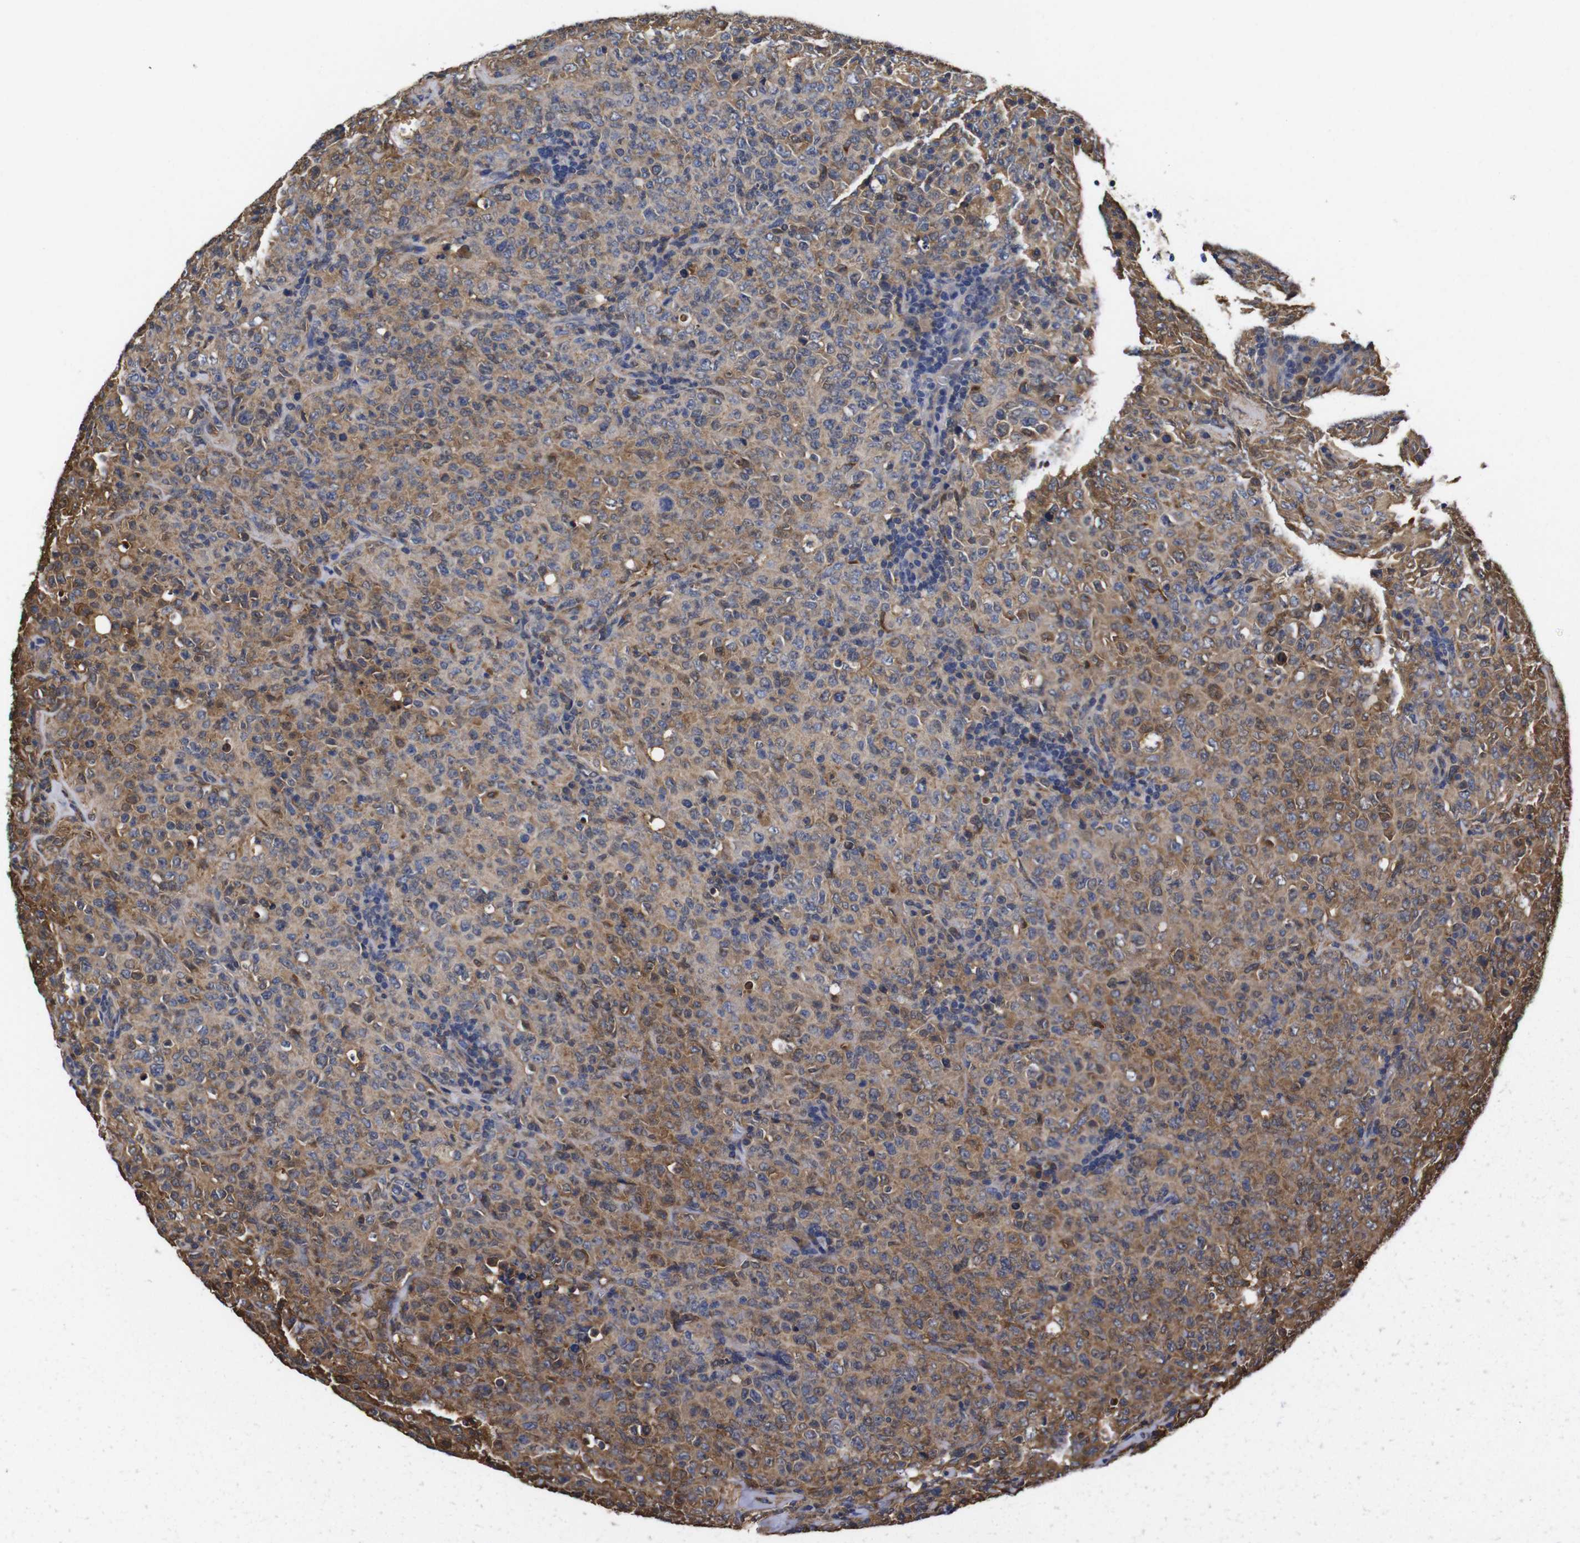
{"staining": {"intensity": "moderate", "quantity": "25%-75%", "location": "cytoplasmic/membranous"}, "tissue": "lymphoma", "cell_type": "Tumor cells", "image_type": "cancer", "snomed": [{"axis": "morphology", "description": "Malignant lymphoma, non-Hodgkin's type, High grade"}, {"axis": "topography", "description": "Tonsil"}], "caption": "Approximately 25%-75% of tumor cells in lymphoma demonstrate moderate cytoplasmic/membranous protein positivity as visualized by brown immunohistochemical staining.", "gene": "LRRCC1", "patient": {"sex": "female", "age": 36}}